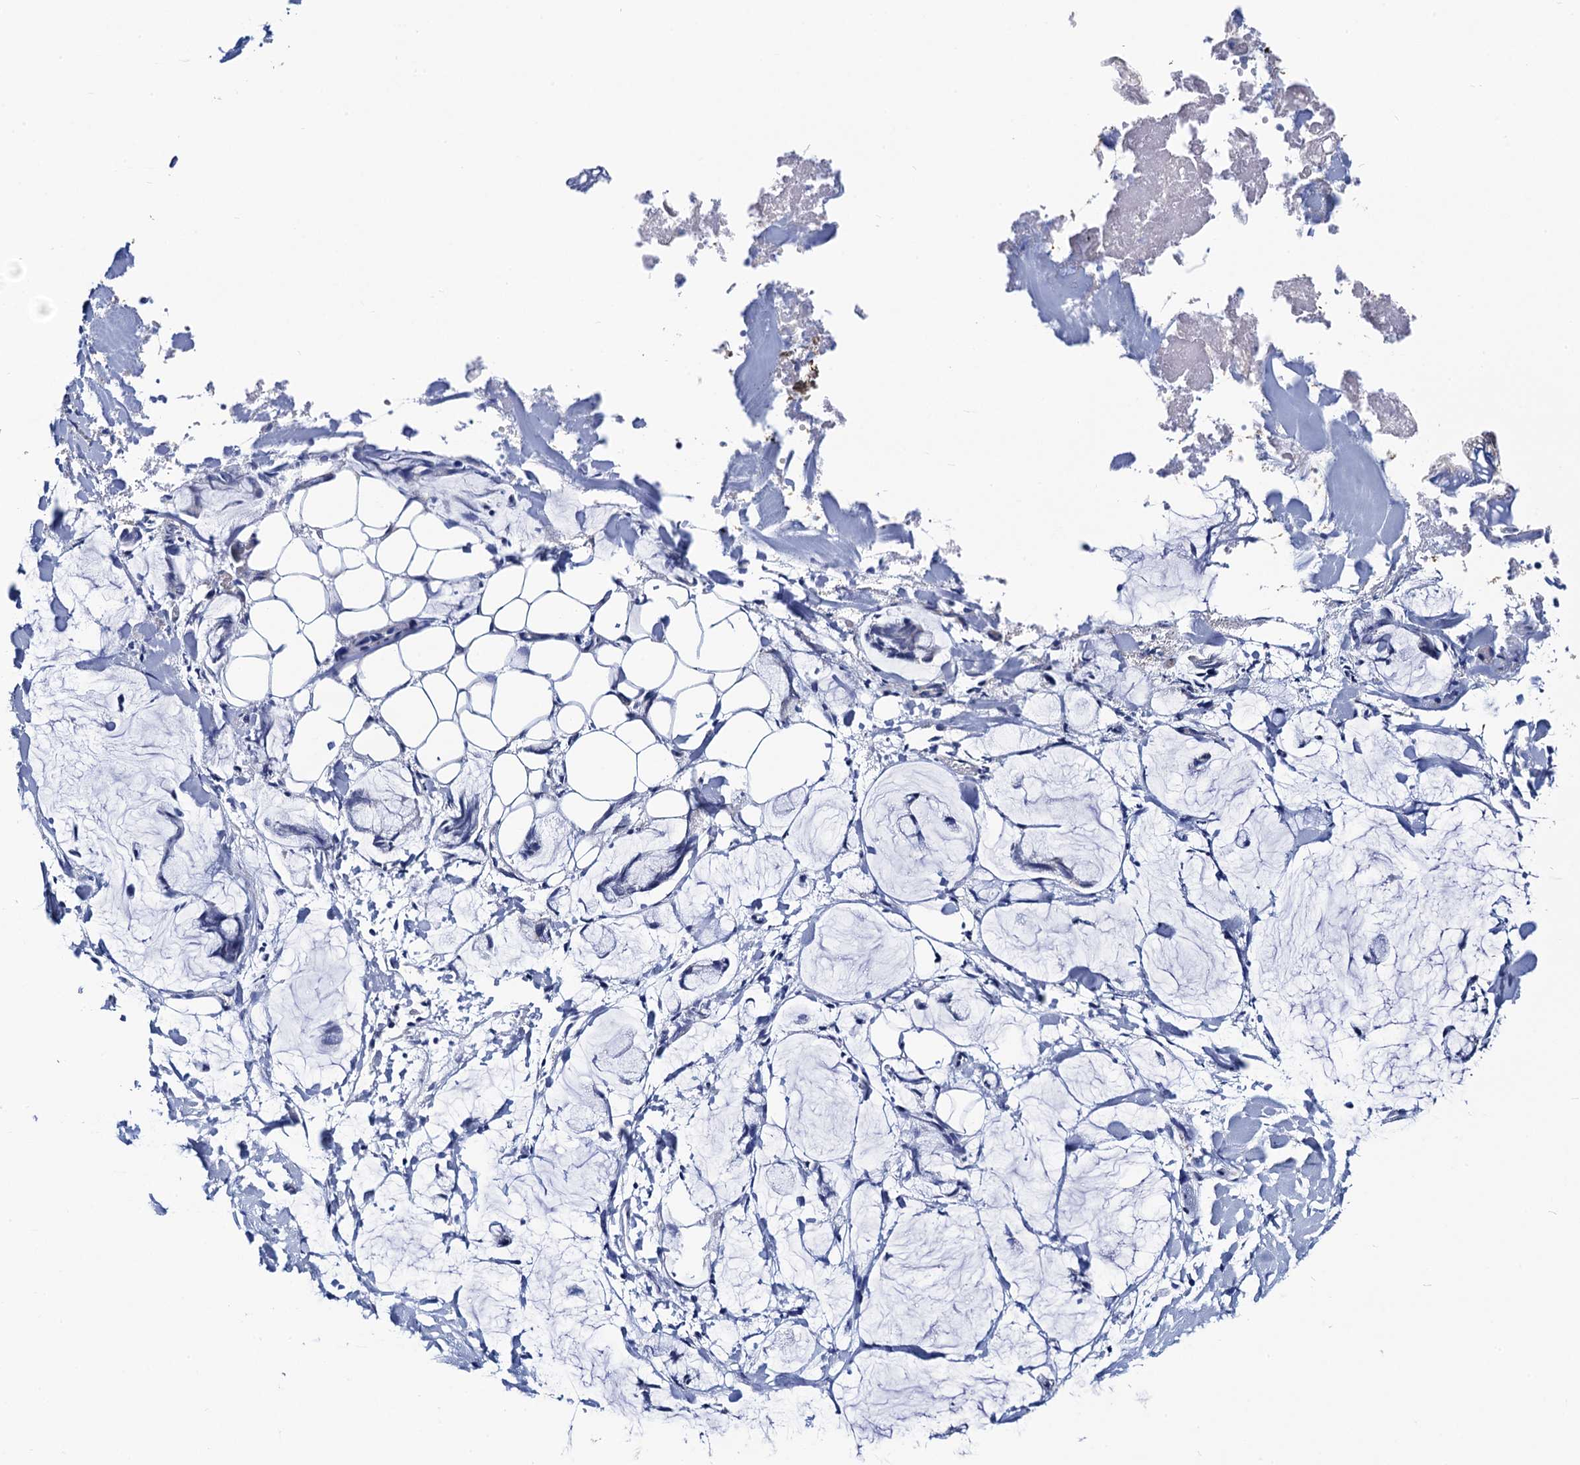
{"staining": {"intensity": "negative", "quantity": "none", "location": "none"}, "tissue": "adipose tissue", "cell_type": "Adipocytes", "image_type": "normal", "snomed": [{"axis": "morphology", "description": "Normal tissue, NOS"}, {"axis": "morphology", "description": "Adenocarcinoma, NOS"}, {"axis": "topography", "description": "Colon"}, {"axis": "topography", "description": "Peripheral nerve tissue"}], "caption": "The immunohistochemistry image has no significant expression in adipocytes of adipose tissue. The staining is performed using DAB (3,3'-diaminobenzidine) brown chromogen with nuclei counter-stained in using hematoxylin.", "gene": "C16orf87", "patient": {"sex": "male", "age": 14}}